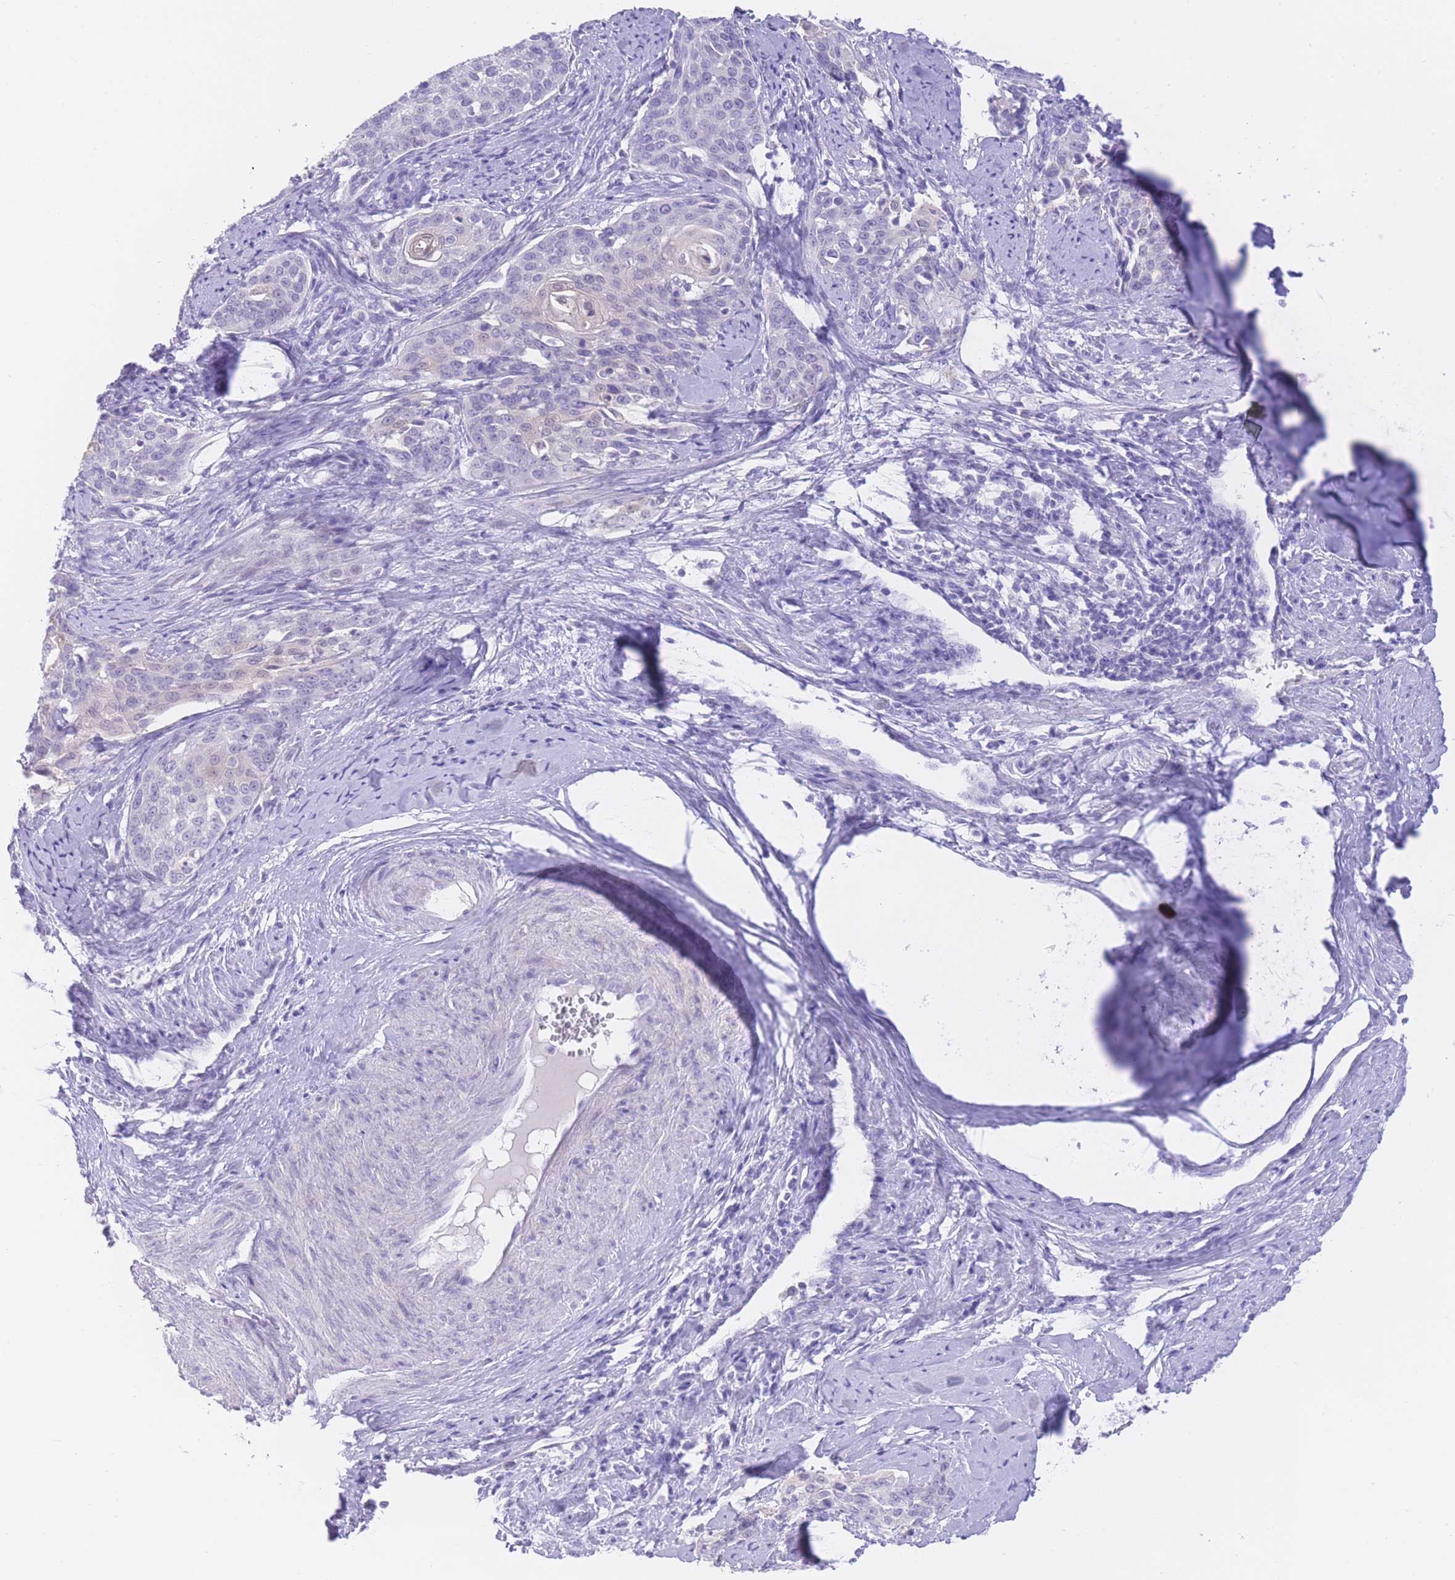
{"staining": {"intensity": "negative", "quantity": "none", "location": "none"}, "tissue": "cervical cancer", "cell_type": "Tumor cells", "image_type": "cancer", "snomed": [{"axis": "morphology", "description": "Squamous cell carcinoma, NOS"}, {"axis": "topography", "description": "Cervix"}], "caption": "Tumor cells show no significant protein expression in cervical cancer.", "gene": "ZNF212", "patient": {"sex": "female", "age": 44}}